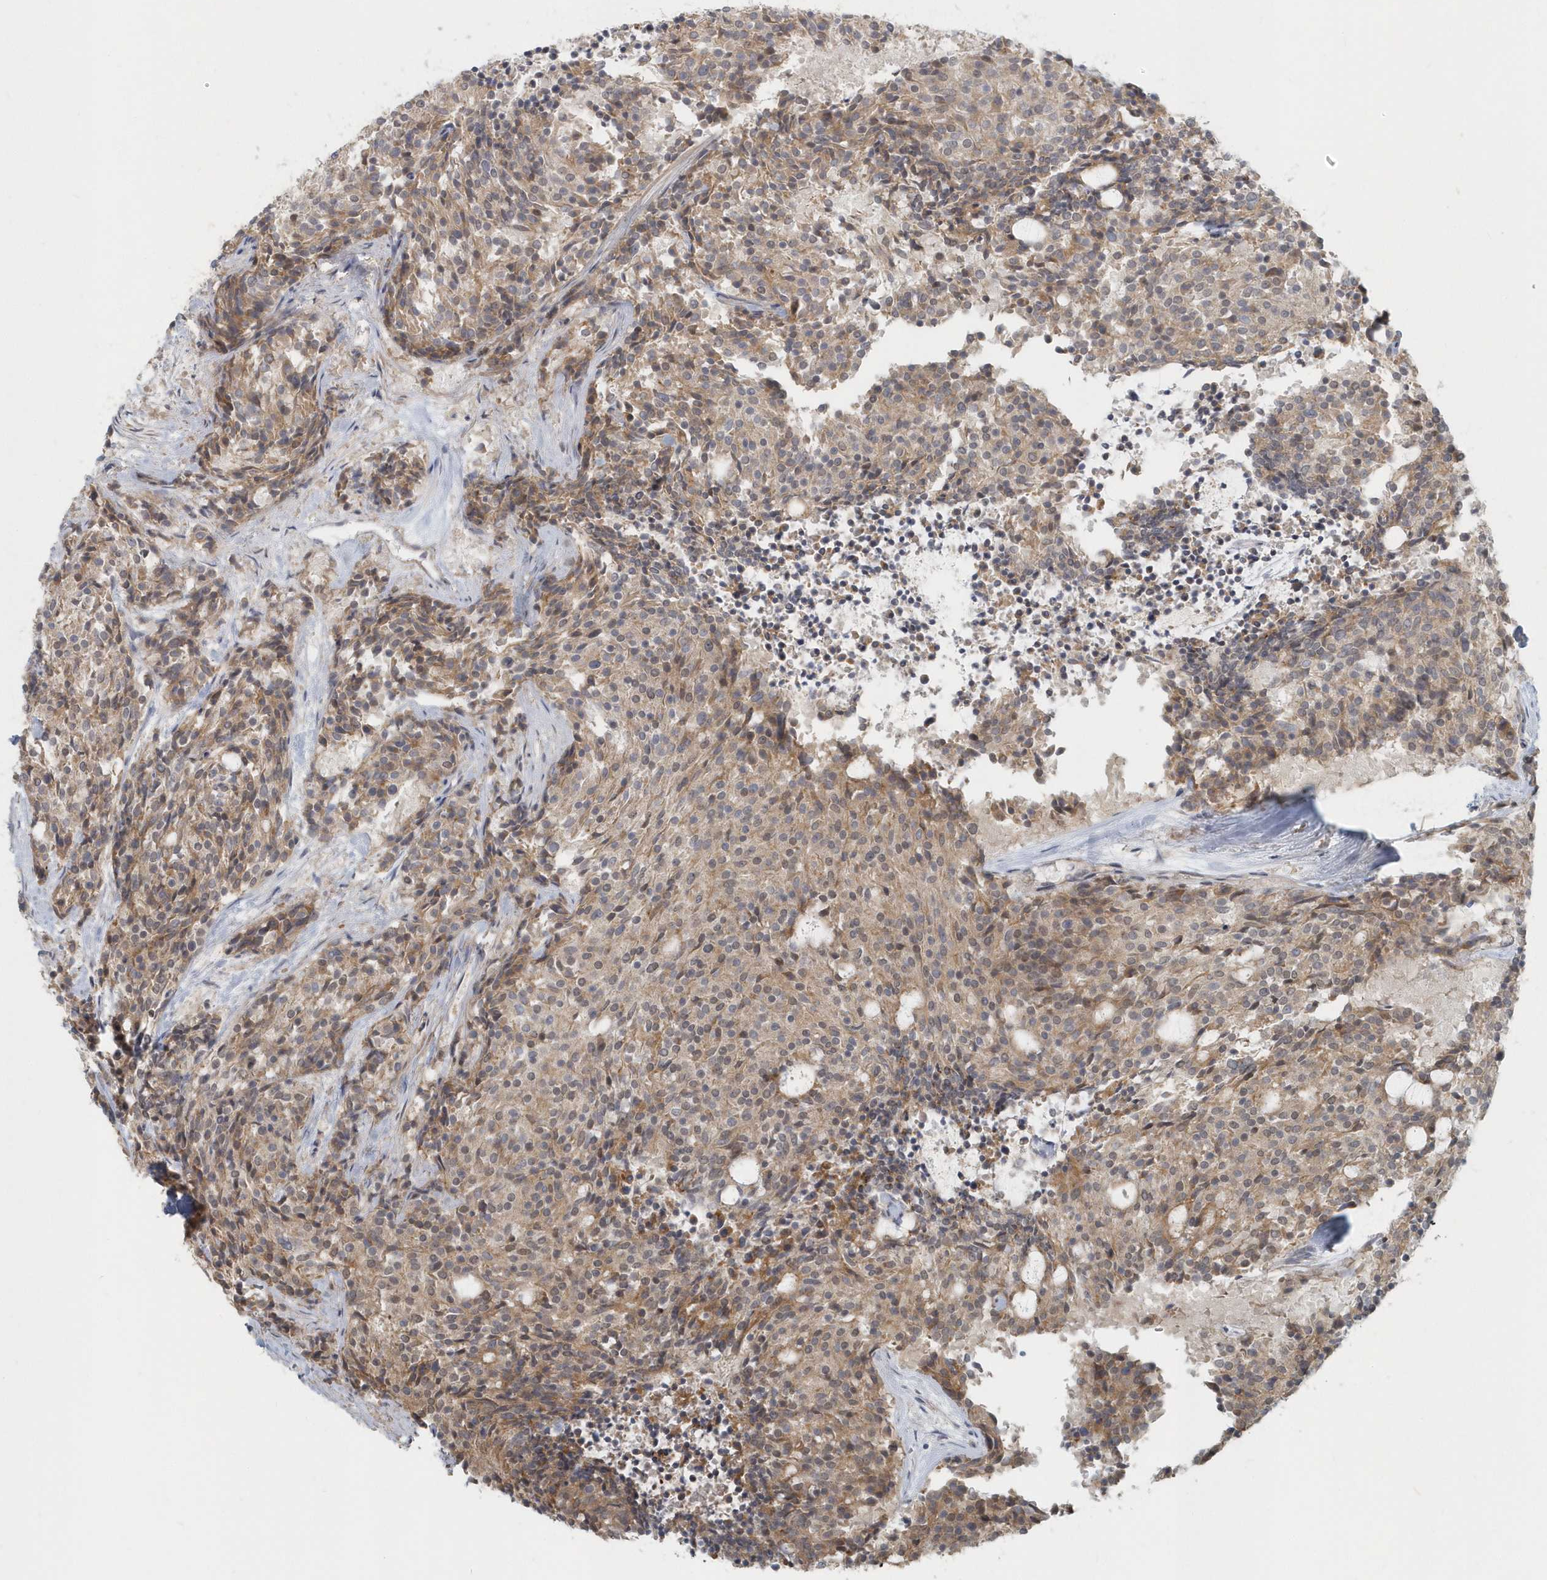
{"staining": {"intensity": "moderate", "quantity": ">75%", "location": "cytoplasmic/membranous,nuclear"}, "tissue": "carcinoid", "cell_type": "Tumor cells", "image_type": "cancer", "snomed": [{"axis": "morphology", "description": "Carcinoid, malignant, NOS"}, {"axis": "topography", "description": "Pancreas"}], "caption": "Carcinoid (malignant) stained with a protein marker reveals moderate staining in tumor cells.", "gene": "NAPB", "patient": {"sex": "female", "age": 54}}